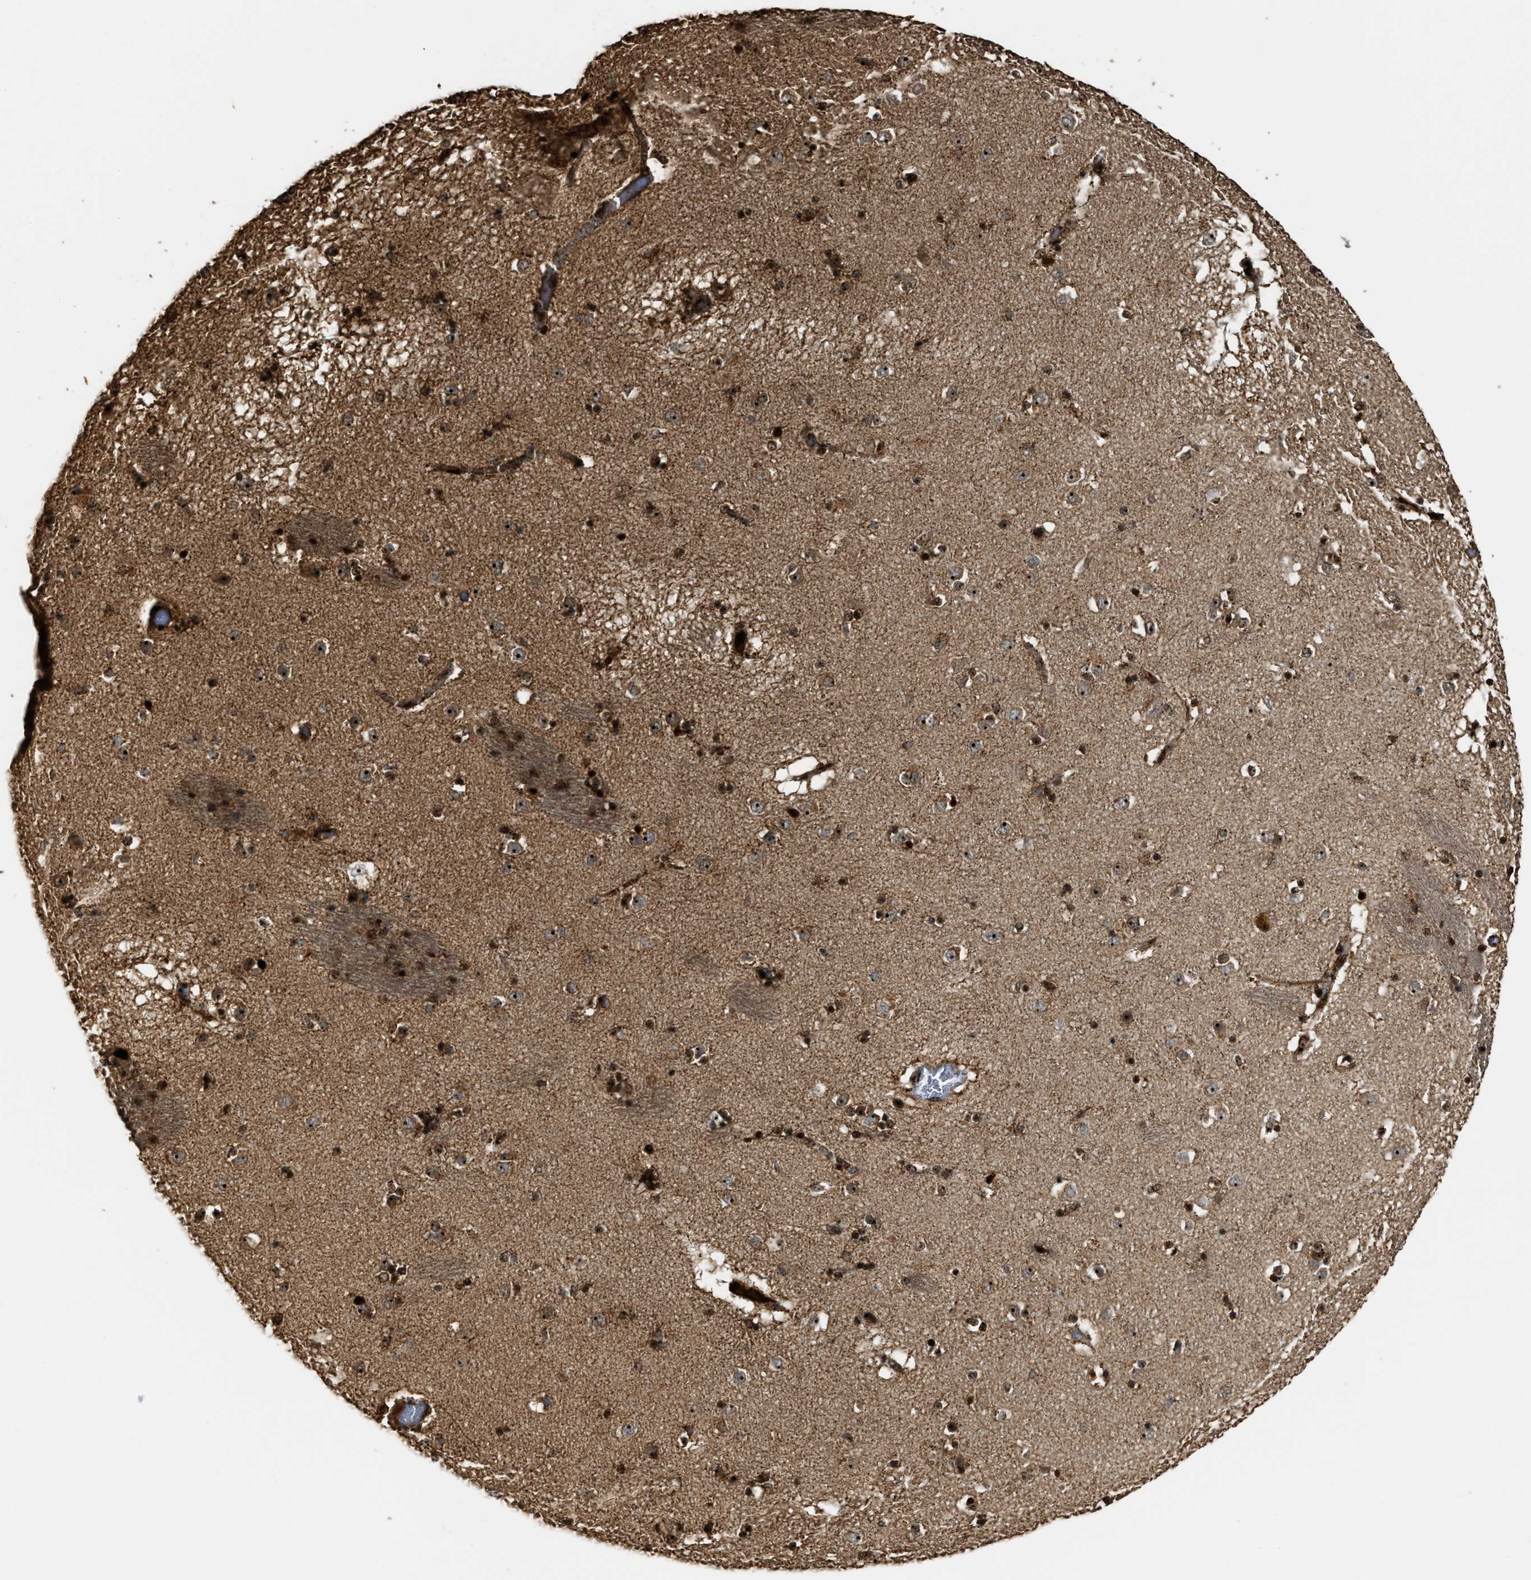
{"staining": {"intensity": "strong", "quantity": ">75%", "location": "nuclear"}, "tissue": "caudate", "cell_type": "Glial cells", "image_type": "normal", "snomed": [{"axis": "morphology", "description": "Normal tissue, NOS"}, {"axis": "topography", "description": "Lateral ventricle wall"}], "caption": "Caudate stained with DAB immunohistochemistry exhibits high levels of strong nuclear staining in about >75% of glial cells.", "gene": "ZNF687", "patient": {"sex": "male", "age": 70}}